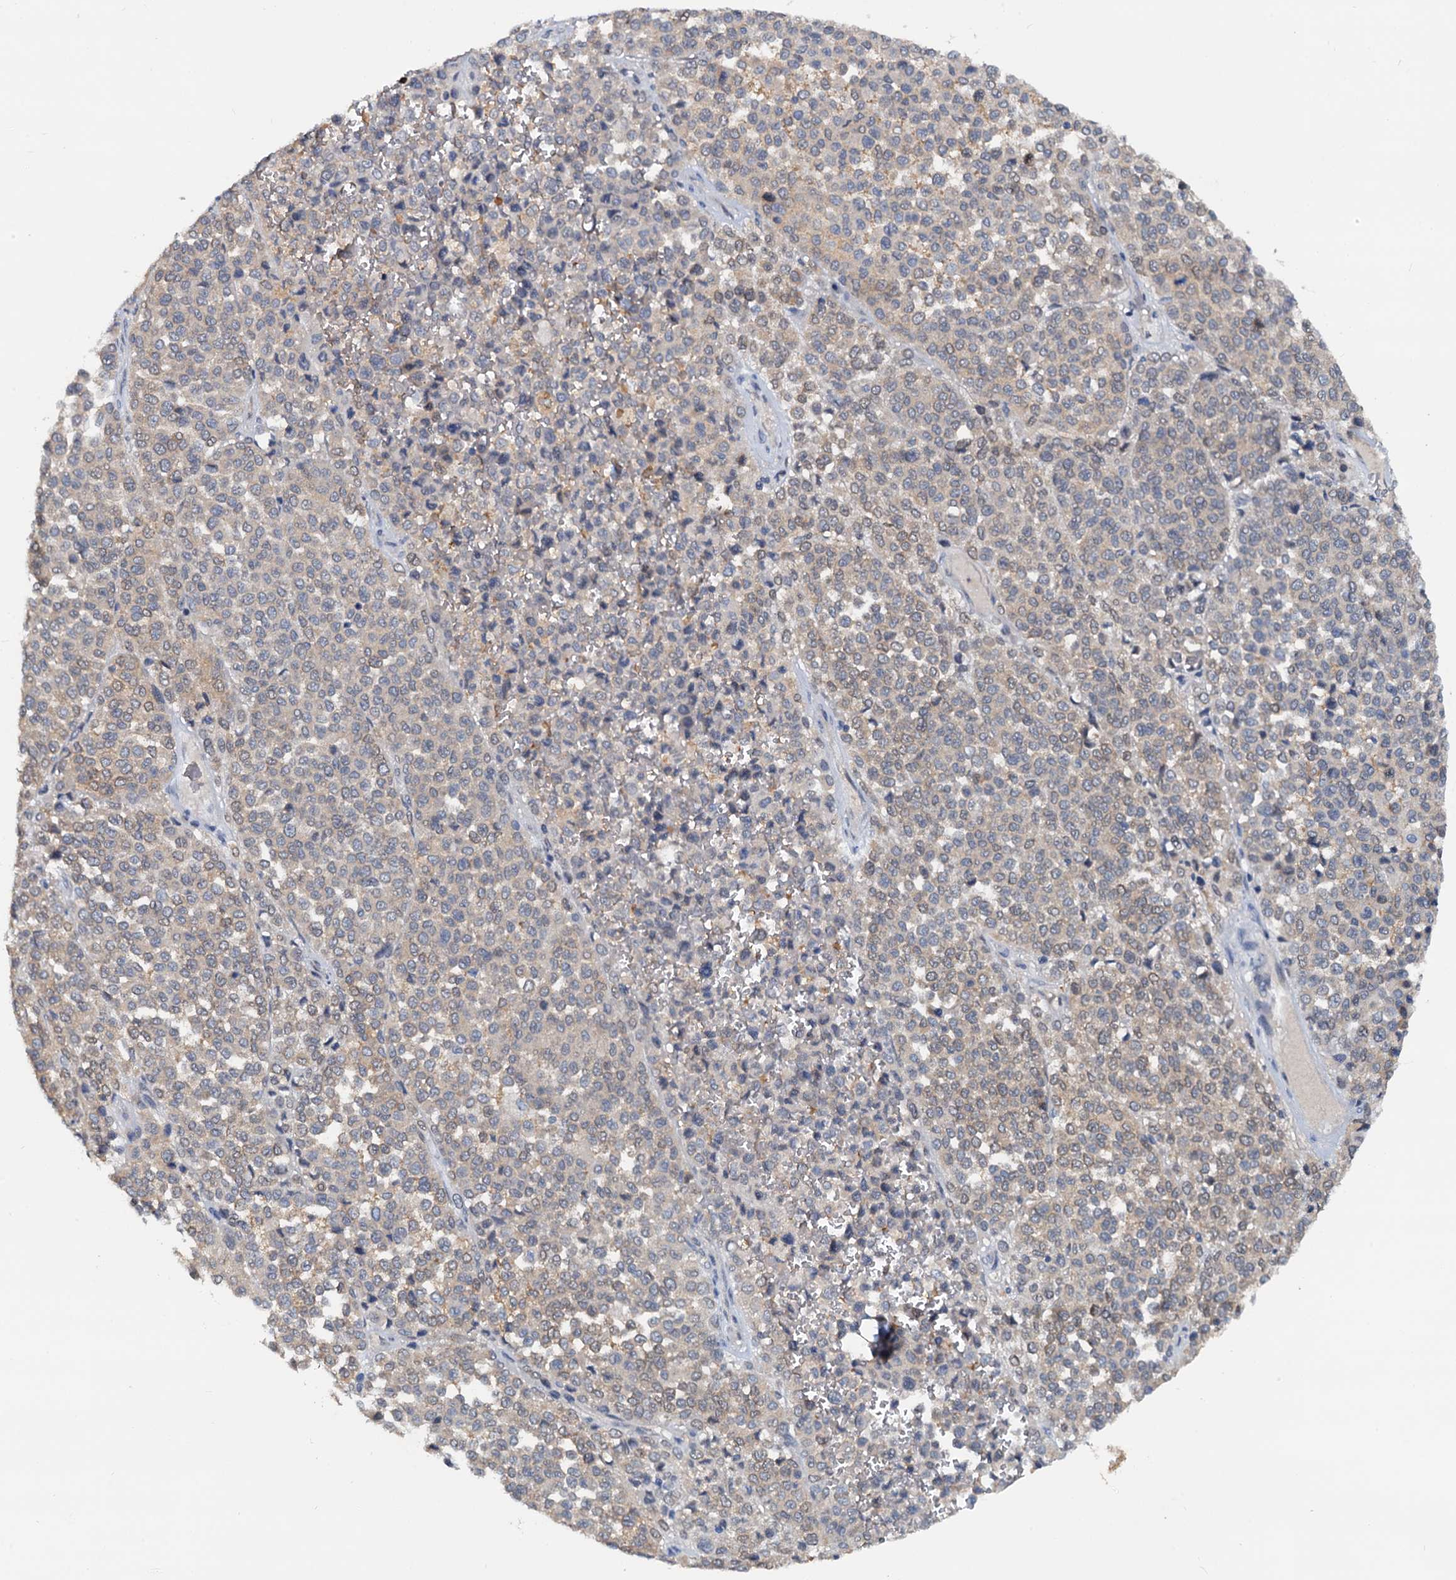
{"staining": {"intensity": "weak", "quantity": "<25%", "location": "cytoplasmic/membranous"}, "tissue": "melanoma", "cell_type": "Tumor cells", "image_type": "cancer", "snomed": [{"axis": "morphology", "description": "Malignant melanoma, Metastatic site"}, {"axis": "topography", "description": "Pancreas"}], "caption": "The image shows no staining of tumor cells in malignant melanoma (metastatic site).", "gene": "PTGES3", "patient": {"sex": "female", "age": 30}}